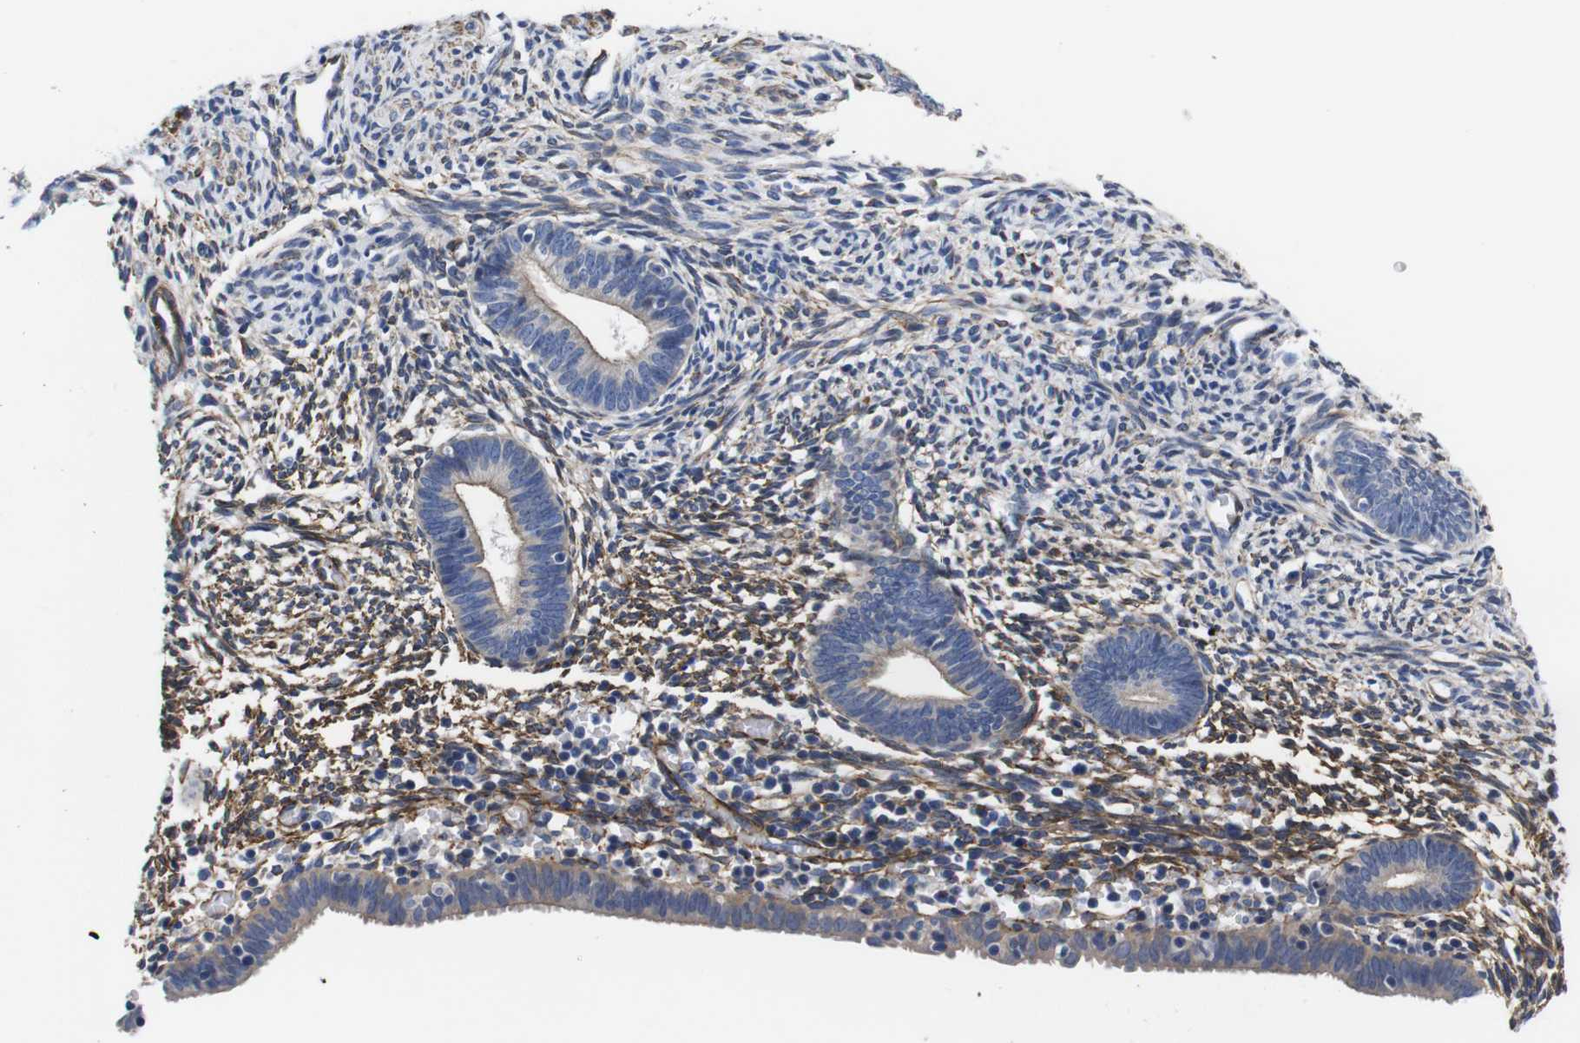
{"staining": {"intensity": "moderate", "quantity": "25%-75%", "location": "cytoplasmic/membranous"}, "tissue": "endometrium", "cell_type": "Cells in endometrial stroma", "image_type": "normal", "snomed": [{"axis": "morphology", "description": "Normal tissue, NOS"}, {"axis": "morphology", "description": "Atrophy, NOS"}, {"axis": "topography", "description": "Uterus"}, {"axis": "topography", "description": "Endometrium"}], "caption": "Brown immunohistochemical staining in unremarkable endometrium reveals moderate cytoplasmic/membranous expression in approximately 25%-75% of cells in endometrial stroma. (brown staining indicates protein expression, while blue staining denotes nuclei).", "gene": "WNT10A", "patient": {"sex": "female", "age": 68}}